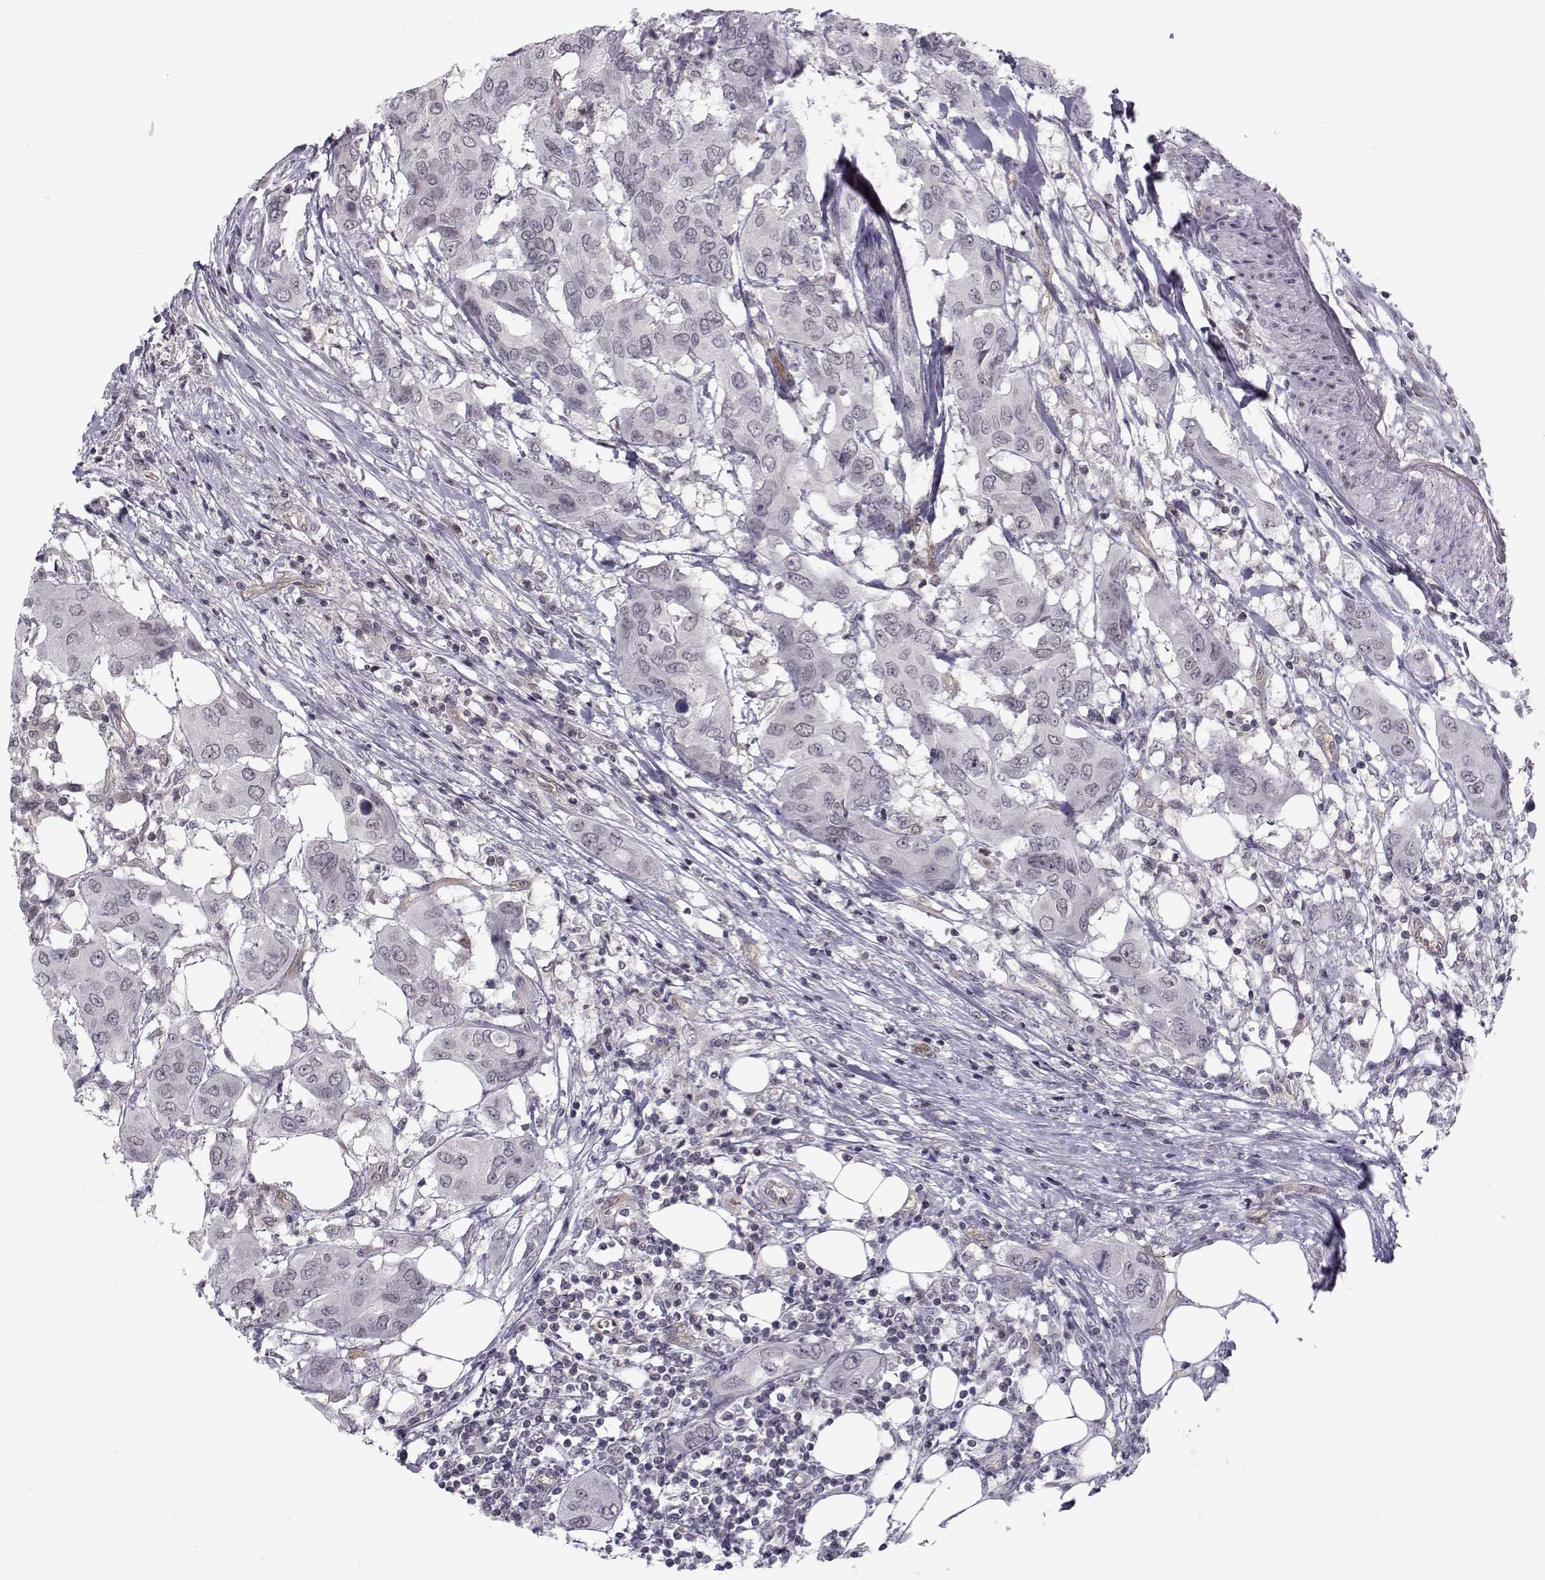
{"staining": {"intensity": "negative", "quantity": "none", "location": "none"}, "tissue": "urothelial cancer", "cell_type": "Tumor cells", "image_type": "cancer", "snomed": [{"axis": "morphology", "description": "Urothelial carcinoma, NOS"}, {"axis": "morphology", "description": "Urothelial carcinoma, High grade"}, {"axis": "topography", "description": "Urinary bladder"}], "caption": "Immunohistochemistry (IHC) image of neoplastic tissue: human transitional cell carcinoma stained with DAB (3,3'-diaminobenzidine) reveals no significant protein expression in tumor cells.", "gene": "KIF13B", "patient": {"sex": "male", "age": 63}}